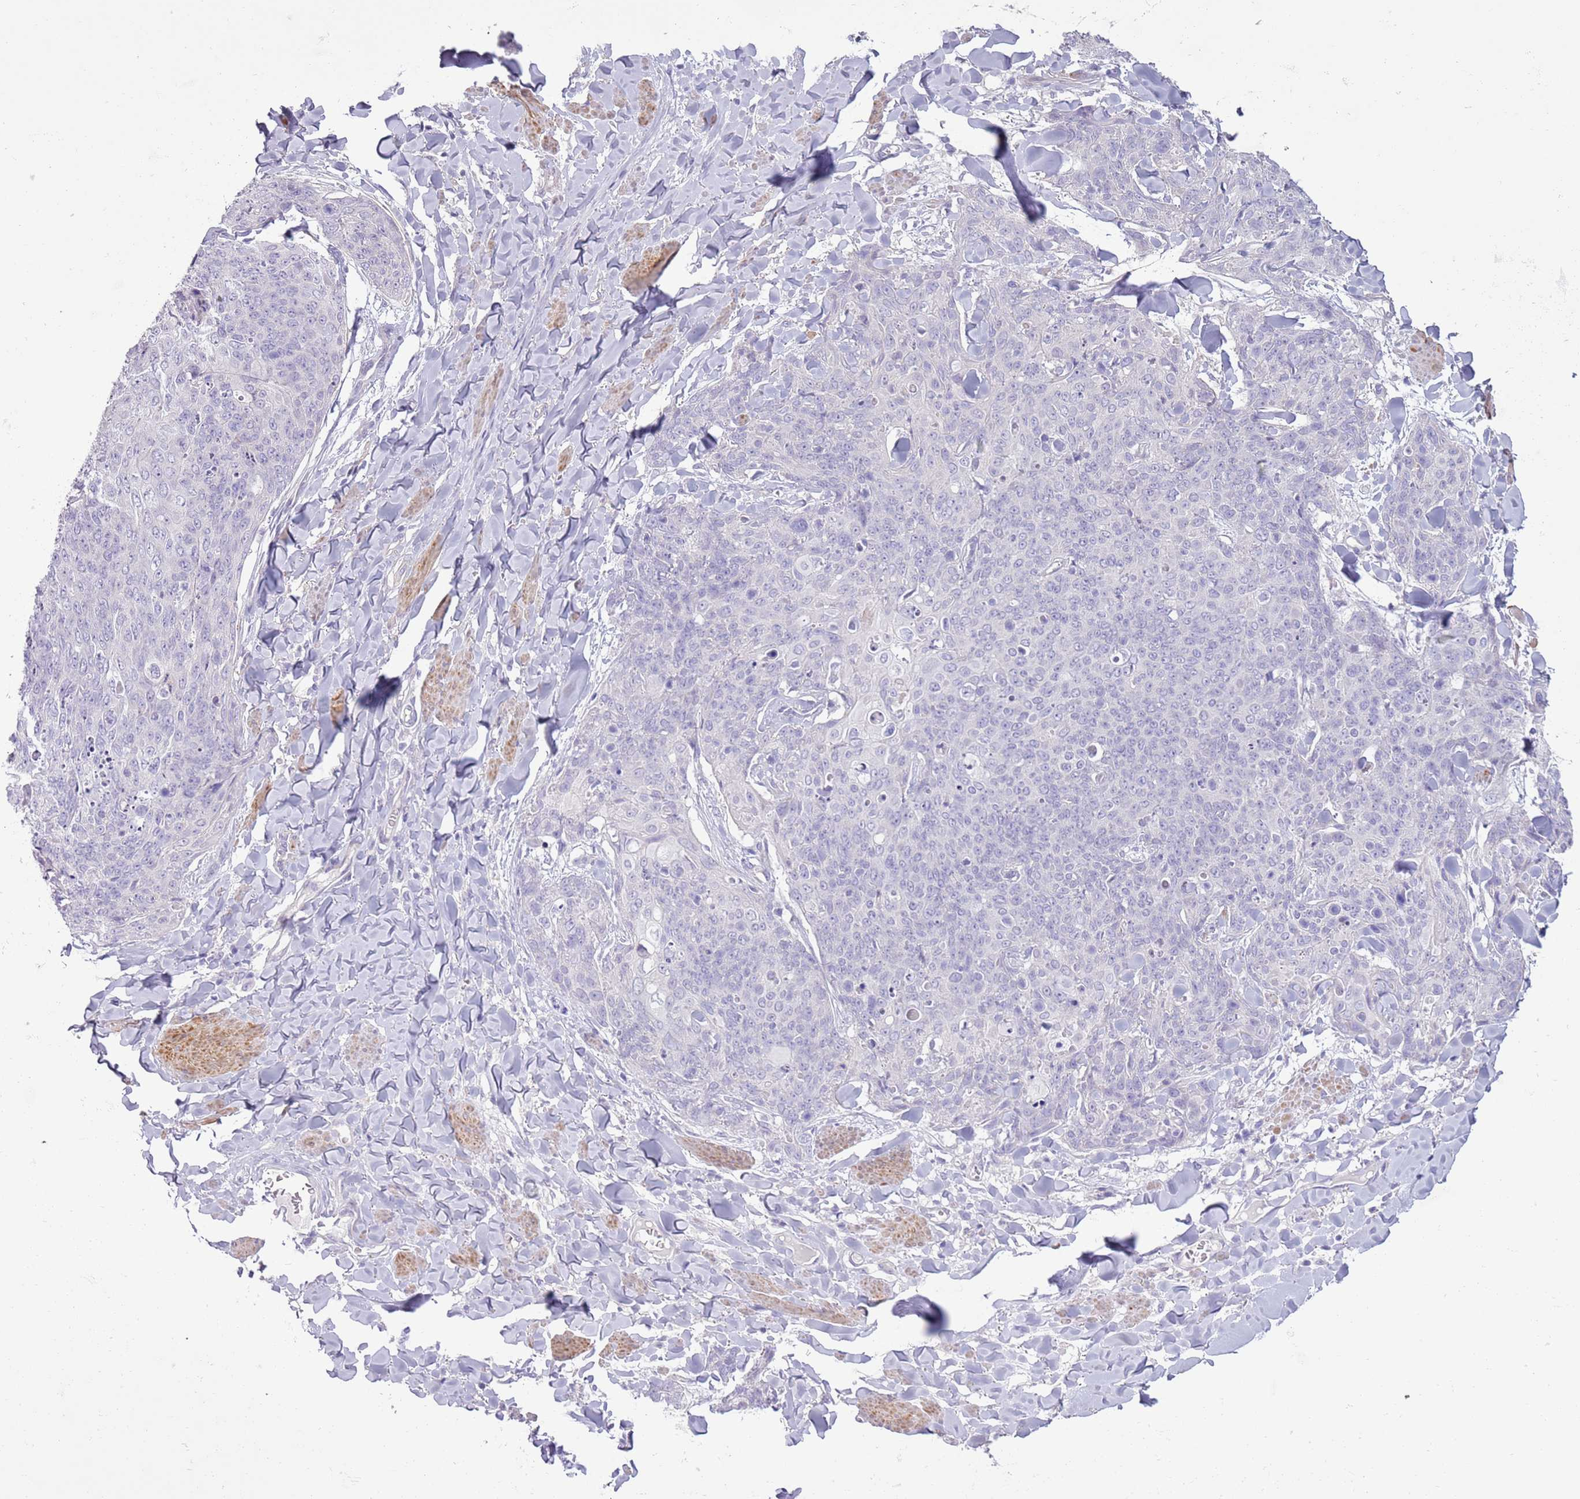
{"staining": {"intensity": "negative", "quantity": "none", "location": "none"}, "tissue": "skin cancer", "cell_type": "Tumor cells", "image_type": "cancer", "snomed": [{"axis": "morphology", "description": "Squamous cell carcinoma, NOS"}, {"axis": "topography", "description": "Skin"}, {"axis": "topography", "description": "Vulva"}], "caption": "Skin cancer was stained to show a protein in brown. There is no significant expression in tumor cells.", "gene": "ZNF239", "patient": {"sex": "female", "age": 85}}